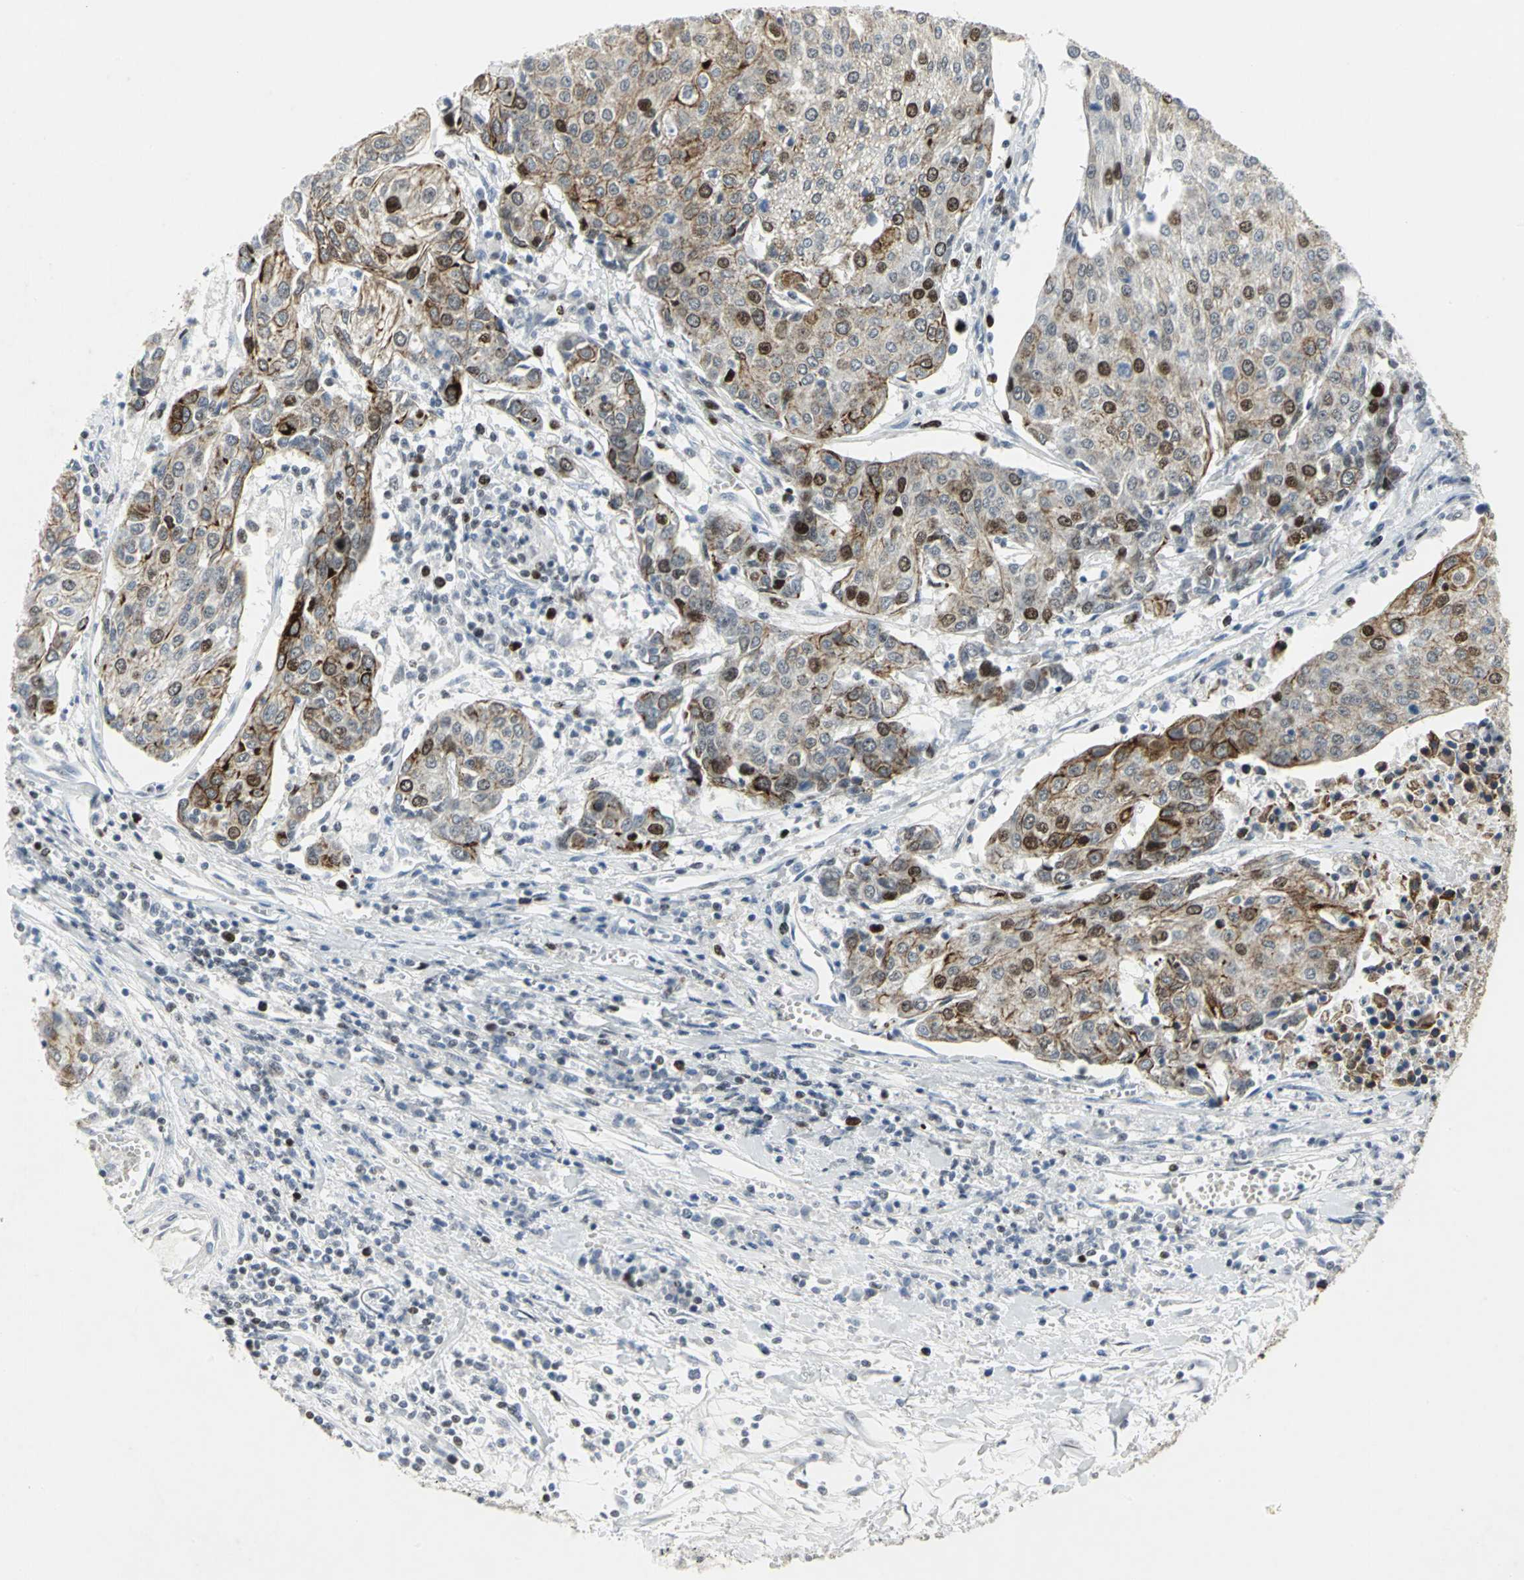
{"staining": {"intensity": "strong", "quantity": "25%-75%", "location": "cytoplasmic/membranous,nuclear"}, "tissue": "urothelial cancer", "cell_type": "Tumor cells", "image_type": "cancer", "snomed": [{"axis": "morphology", "description": "Urothelial carcinoma, High grade"}, {"axis": "topography", "description": "Urinary bladder"}], "caption": "Protein staining reveals strong cytoplasmic/membranous and nuclear positivity in about 25%-75% of tumor cells in urothelial carcinoma (high-grade). The protein of interest is shown in brown color, while the nuclei are stained blue.", "gene": "RPA1", "patient": {"sex": "female", "age": 85}}